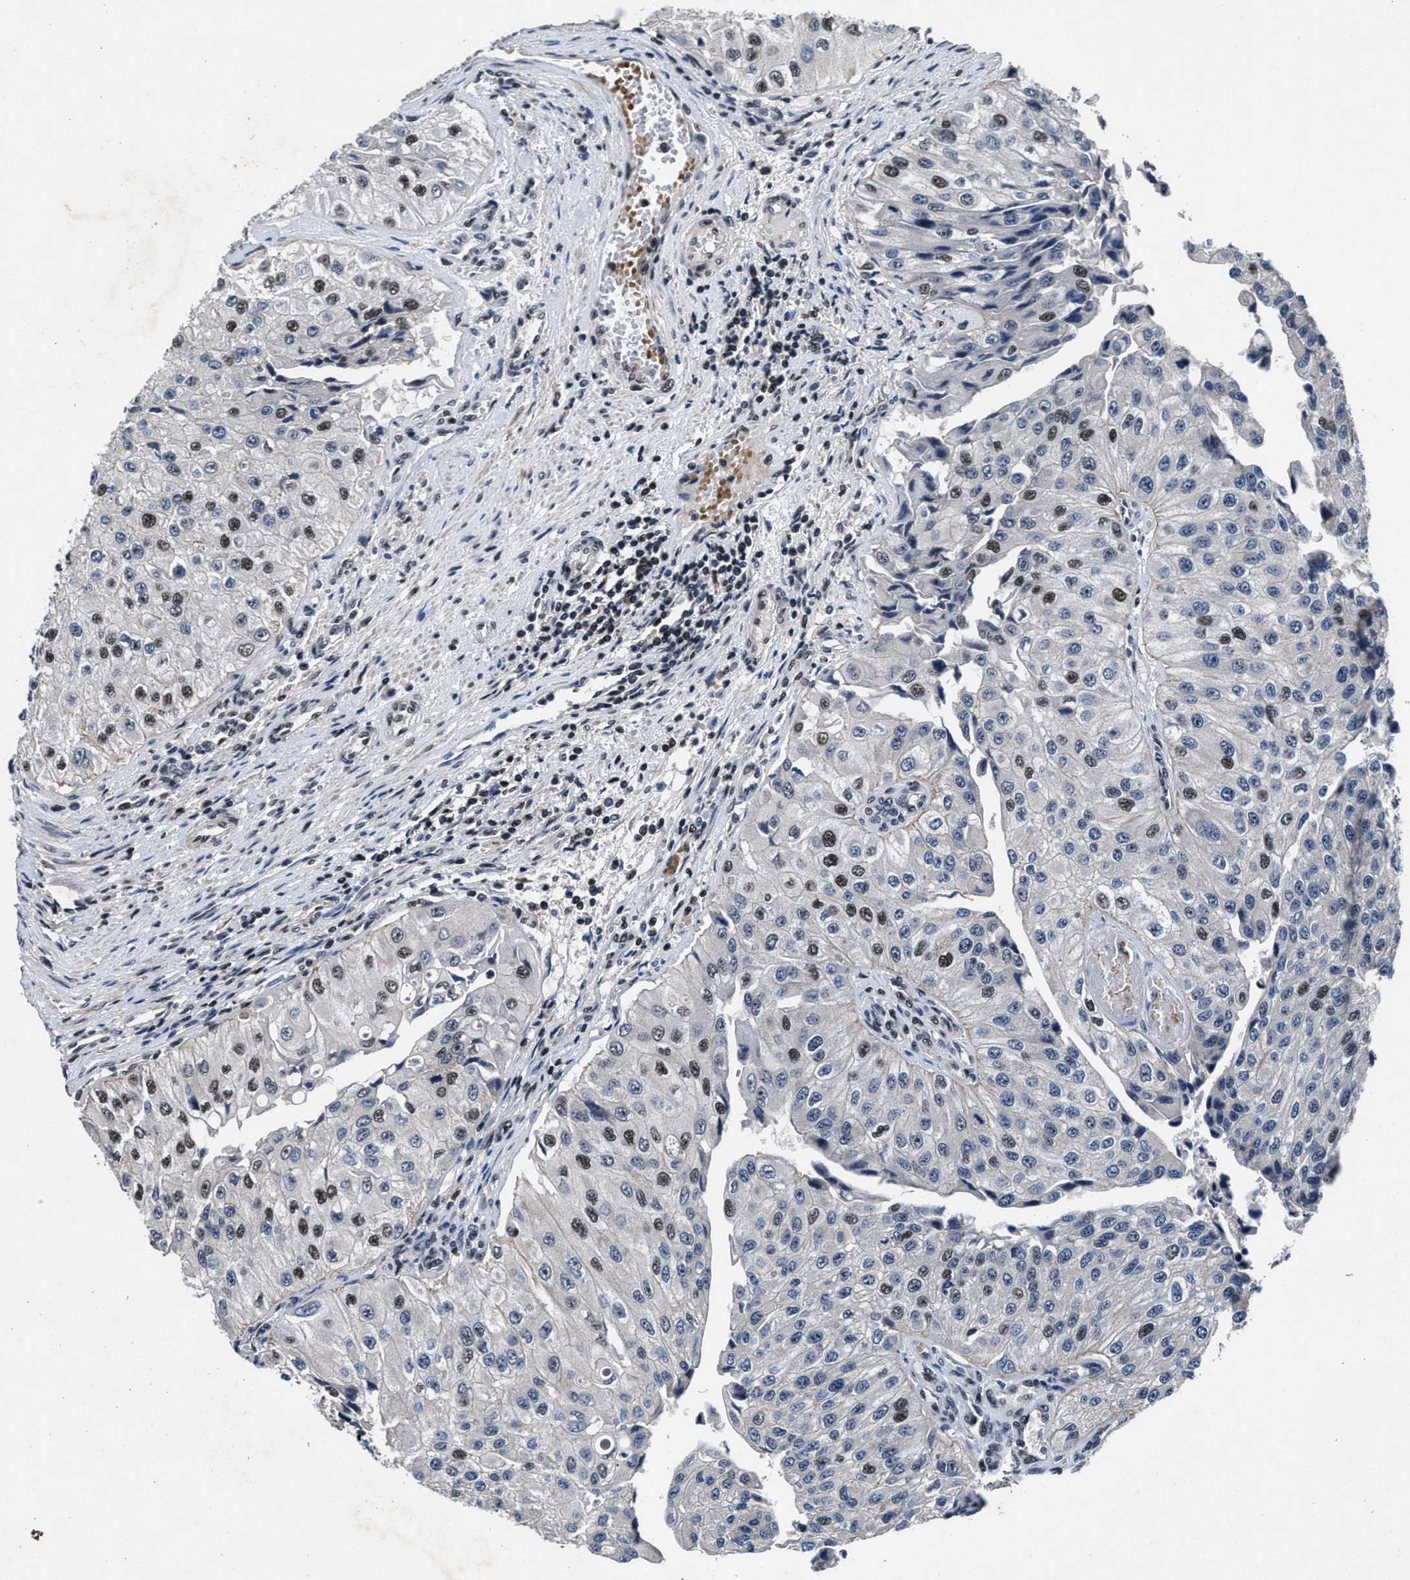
{"staining": {"intensity": "moderate", "quantity": "25%-75%", "location": "nuclear"}, "tissue": "urothelial cancer", "cell_type": "Tumor cells", "image_type": "cancer", "snomed": [{"axis": "morphology", "description": "Urothelial carcinoma, High grade"}, {"axis": "topography", "description": "Kidney"}, {"axis": "topography", "description": "Urinary bladder"}], "caption": "High-grade urothelial carcinoma stained with DAB immunohistochemistry demonstrates medium levels of moderate nuclear staining in about 25%-75% of tumor cells.", "gene": "ZNF233", "patient": {"sex": "male", "age": 77}}